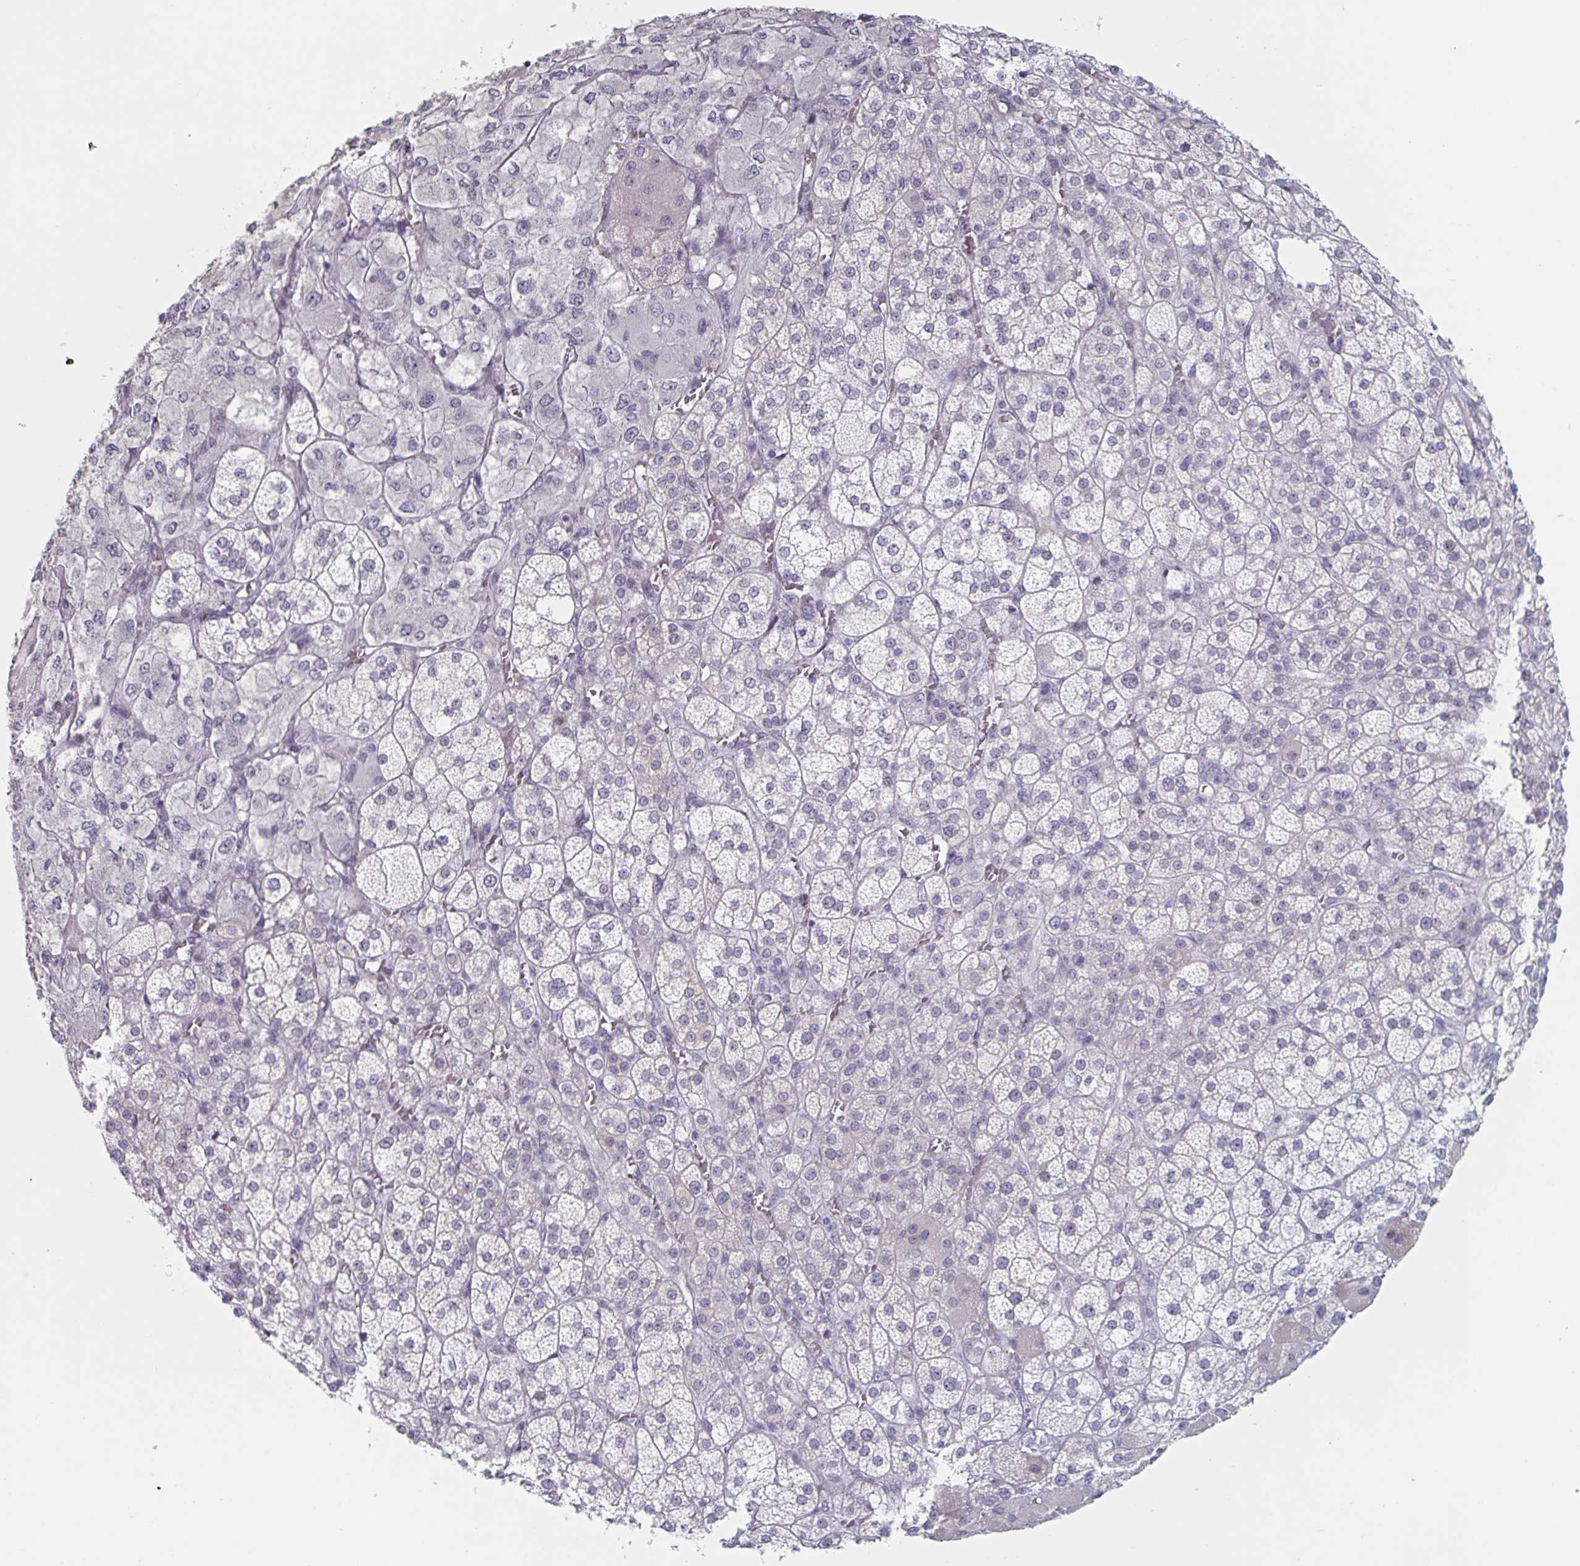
{"staining": {"intensity": "negative", "quantity": "none", "location": "none"}, "tissue": "adrenal gland", "cell_type": "Glandular cells", "image_type": "normal", "snomed": [{"axis": "morphology", "description": "Normal tissue, NOS"}, {"axis": "topography", "description": "Adrenal gland"}], "caption": "Immunohistochemistry (IHC) histopathology image of normal adrenal gland: adrenal gland stained with DAB demonstrates no significant protein positivity in glandular cells.", "gene": "FOXA1", "patient": {"sex": "female", "age": 60}}